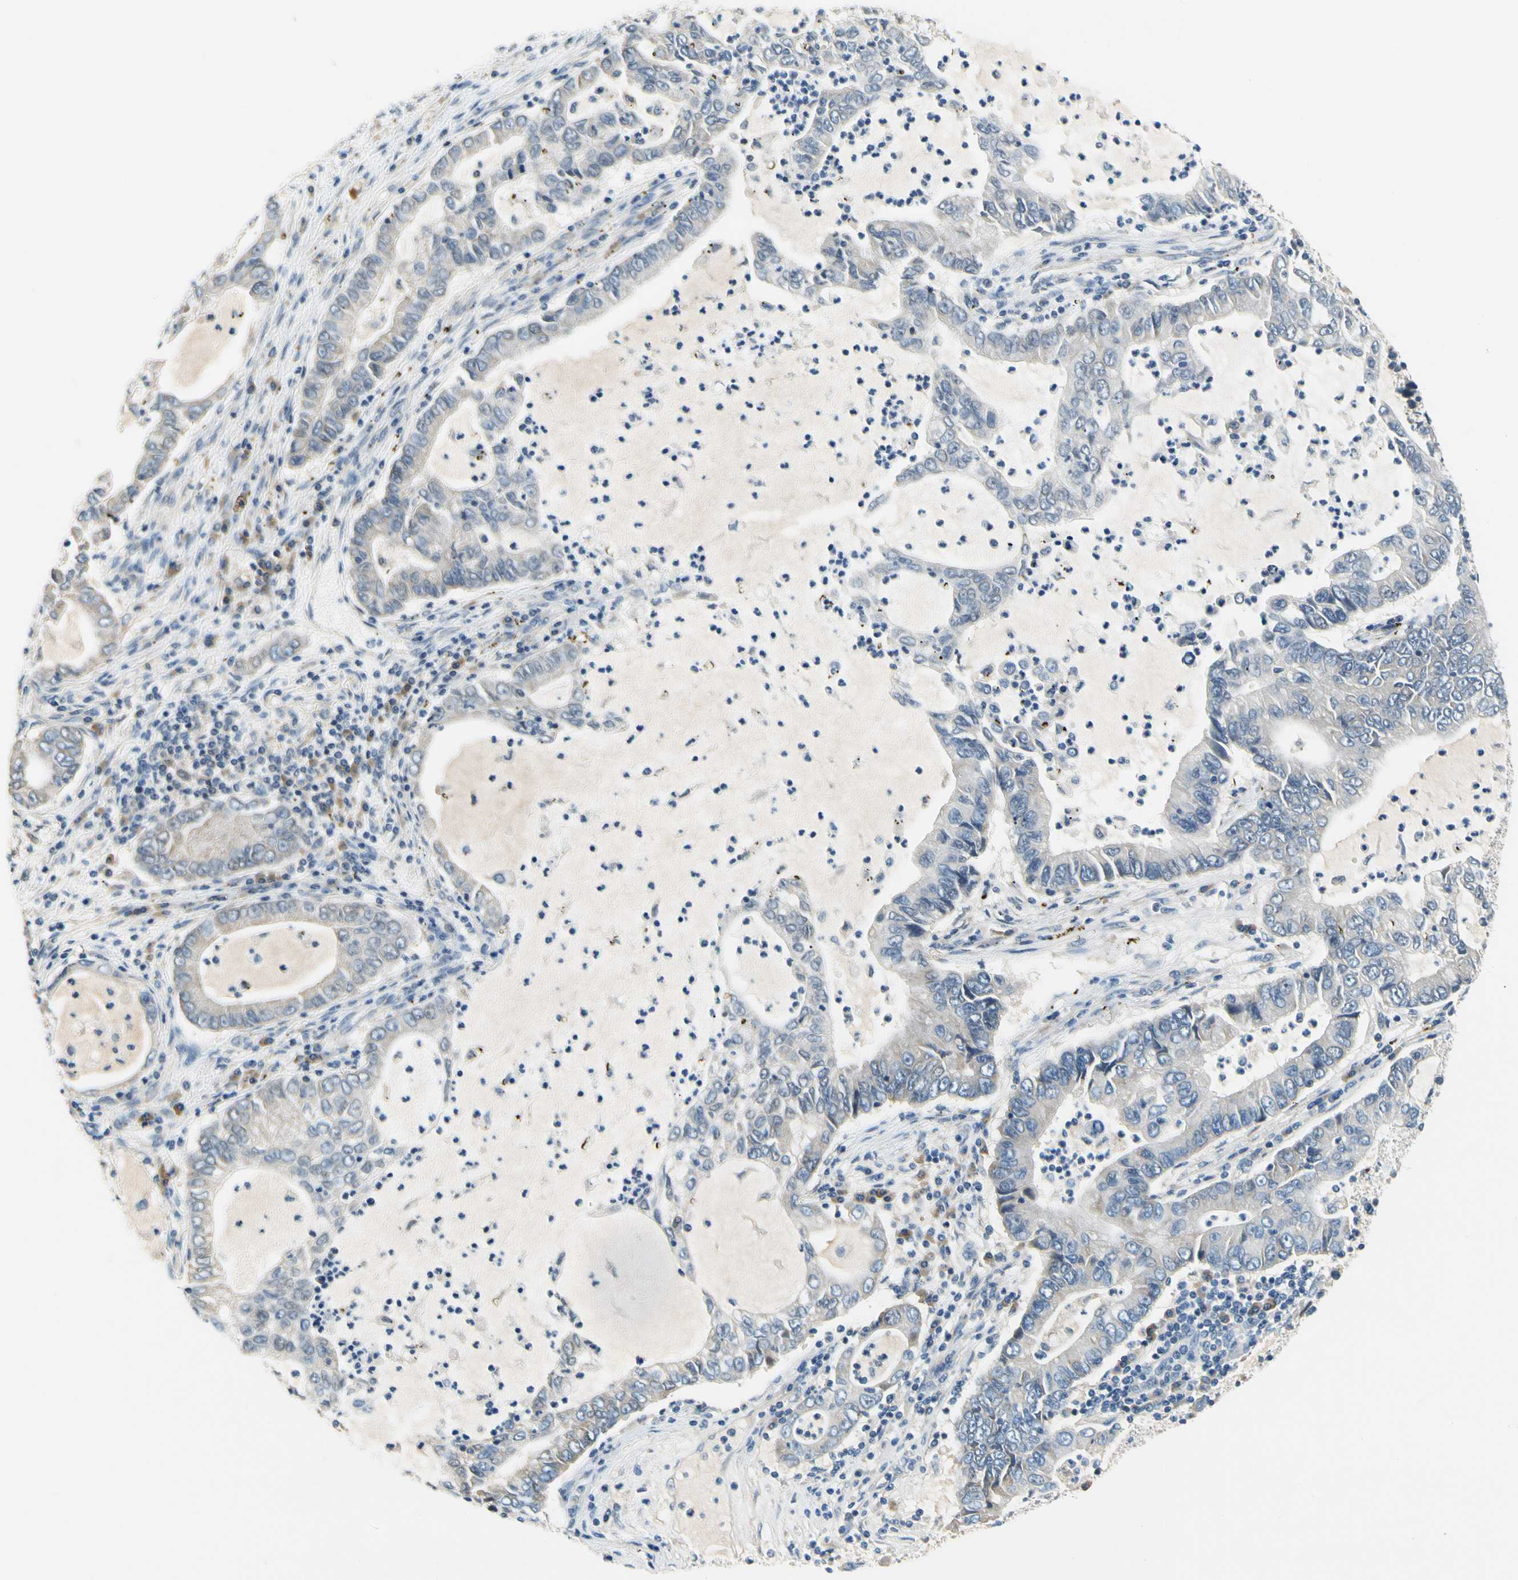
{"staining": {"intensity": "weak", "quantity": "<25%", "location": "cytoplasmic/membranous"}, "tissue": "lung cancer", "cell_type": "Tumor cells", "image_type": "cancer", "snomed": [{"axis": "morphology", "description": "Adenocarcinoma, NOS"}, {"axis": "topography", "description": "Lung"}], "caption": "Immunohistochemistry of lung adenocarcinoma reveals no expression in tumor cells.", "gene": "LRRC47", "patient": {"sex": "female", "age": 51}}